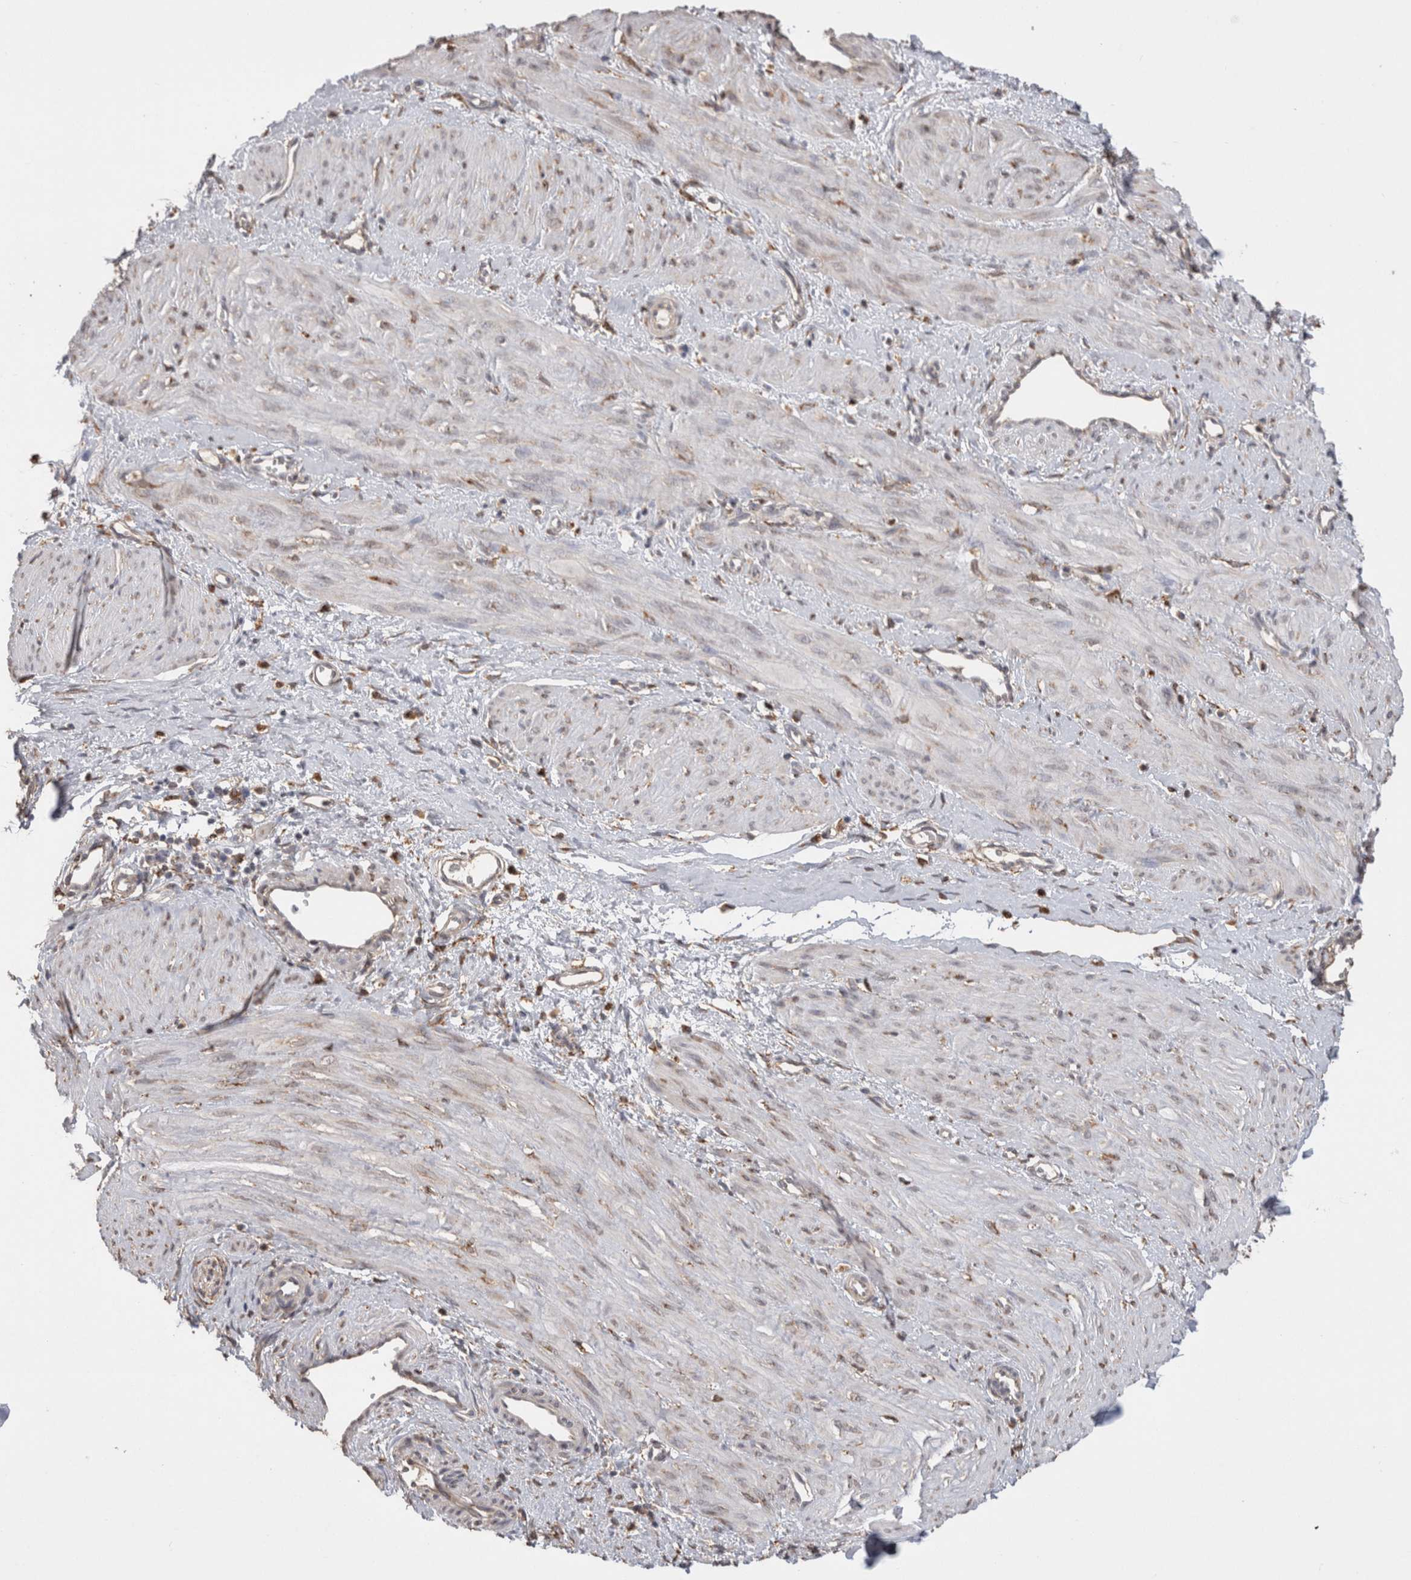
{"staining": {"intensity": "weak", "quantity": "<25%", "location": "cytoplasmic/membranous"}, "tissue": "smooth muscle", "cell_type": "Smooth muscle cells", "image_type": "normal", "snomed": [{"axis": "morphology", "description": "Normal tissue, NOS"}, {"axis": "topography", "description": "Endometrium"}], "caption": "Smooth muscle stained for a protein using immunohistochemistry (IHC) exhibits no staining smooth muscle cells.", "gene": "LRPAP1", "patient": {"sex": "female", "age": 33}}